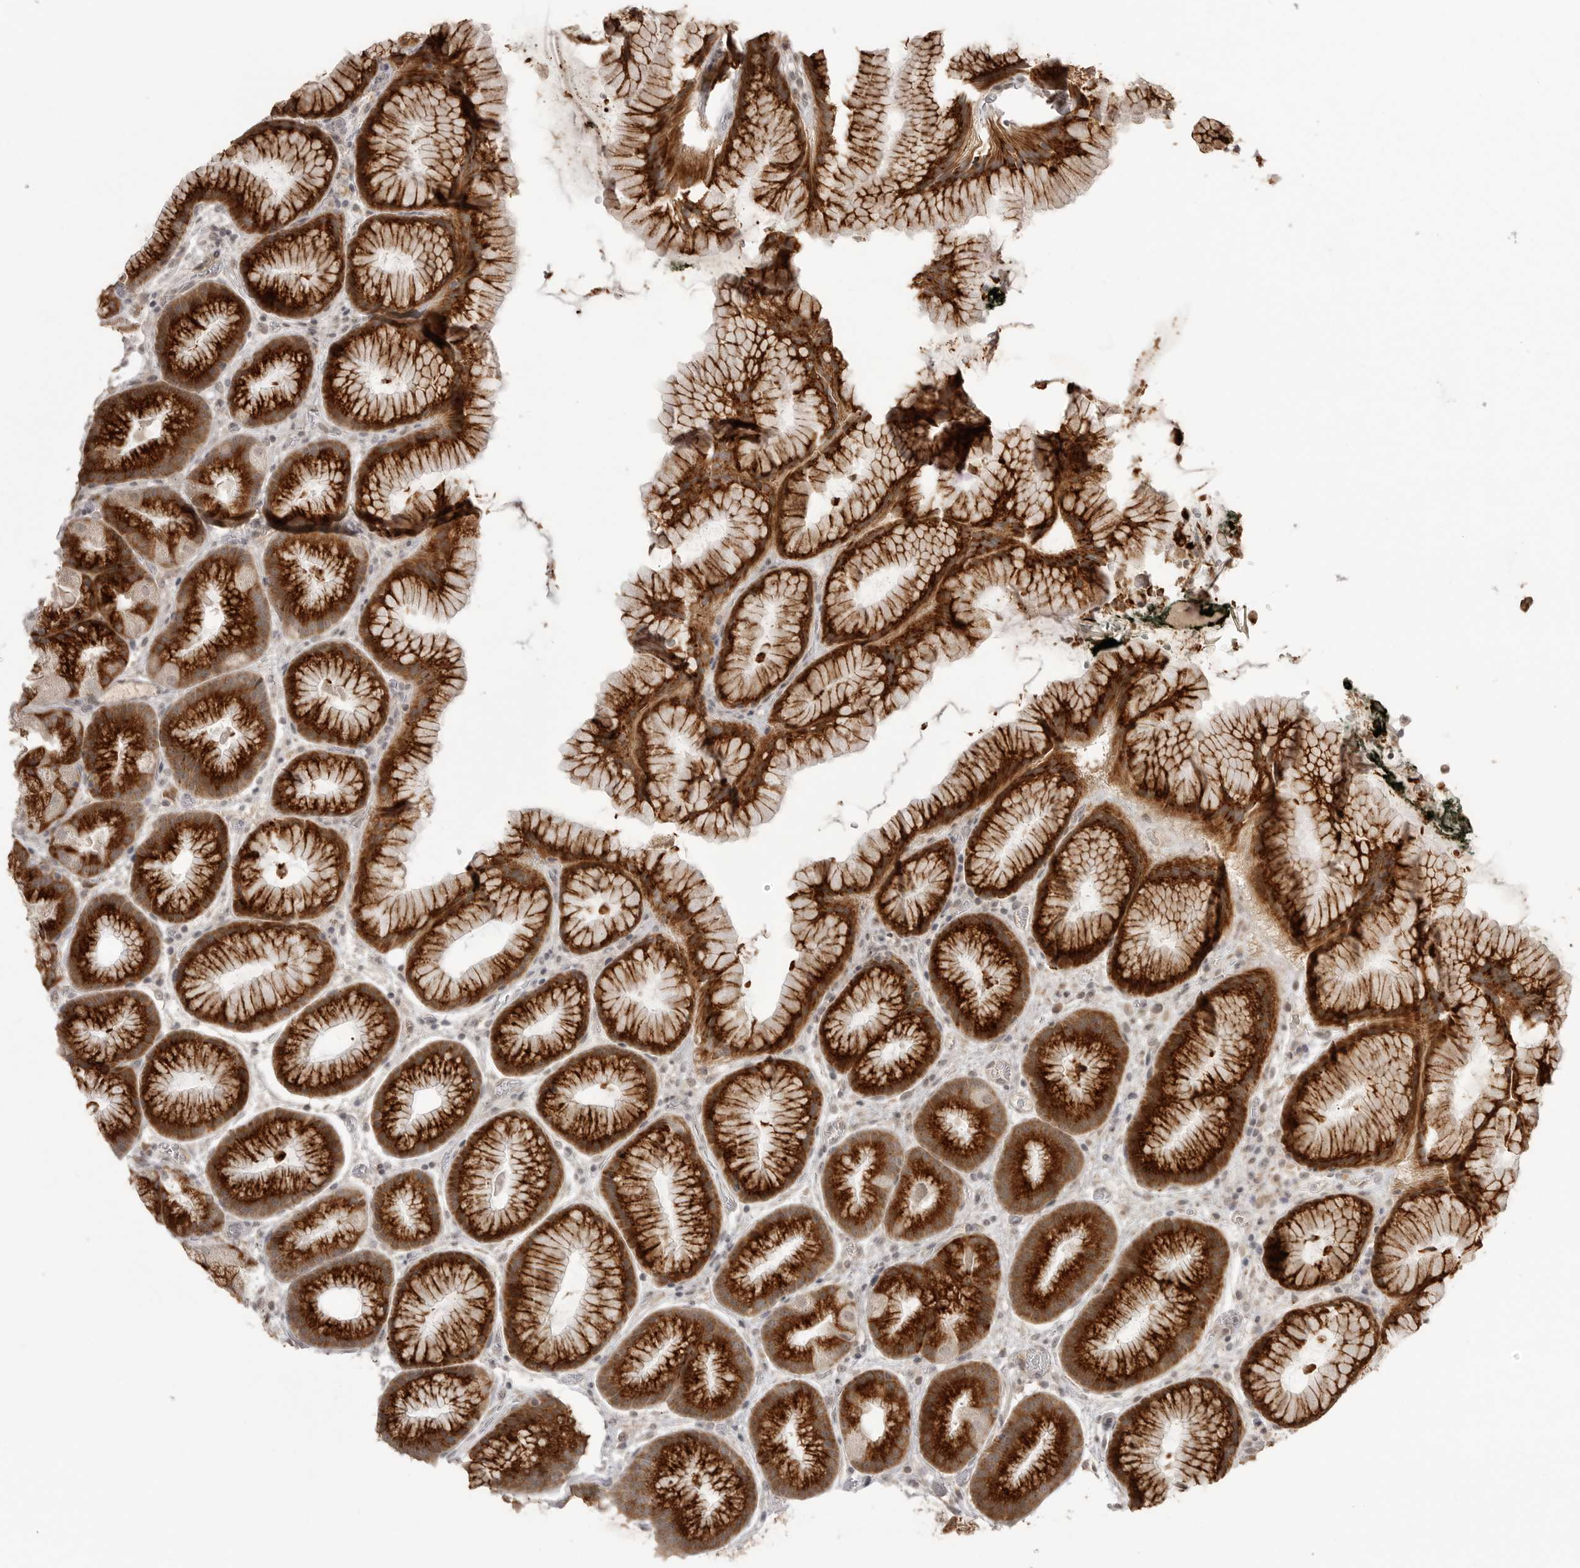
{"staining": {"intensity": "strong", "quantity": ">75%", "location": "cytoplasmic/membranous"}, "tissue": "stomach", "cell_type": "Glandular cells", "image_type": "normal", "snomed": [{"axis": "morphology", "description": "Normal tissue, NOS"}, {"axis": "topography", "description": "Stomach, upper"}, {"axis": "topography", "description": "Stomach"}], "caption": "Glandular cells demonstrate high levels of strong cytoplasmic/membranous positivity in about >75% of cells in benign stomach.", "gene": "SMG8", "patient": {"sex": "male", "age": 48}}